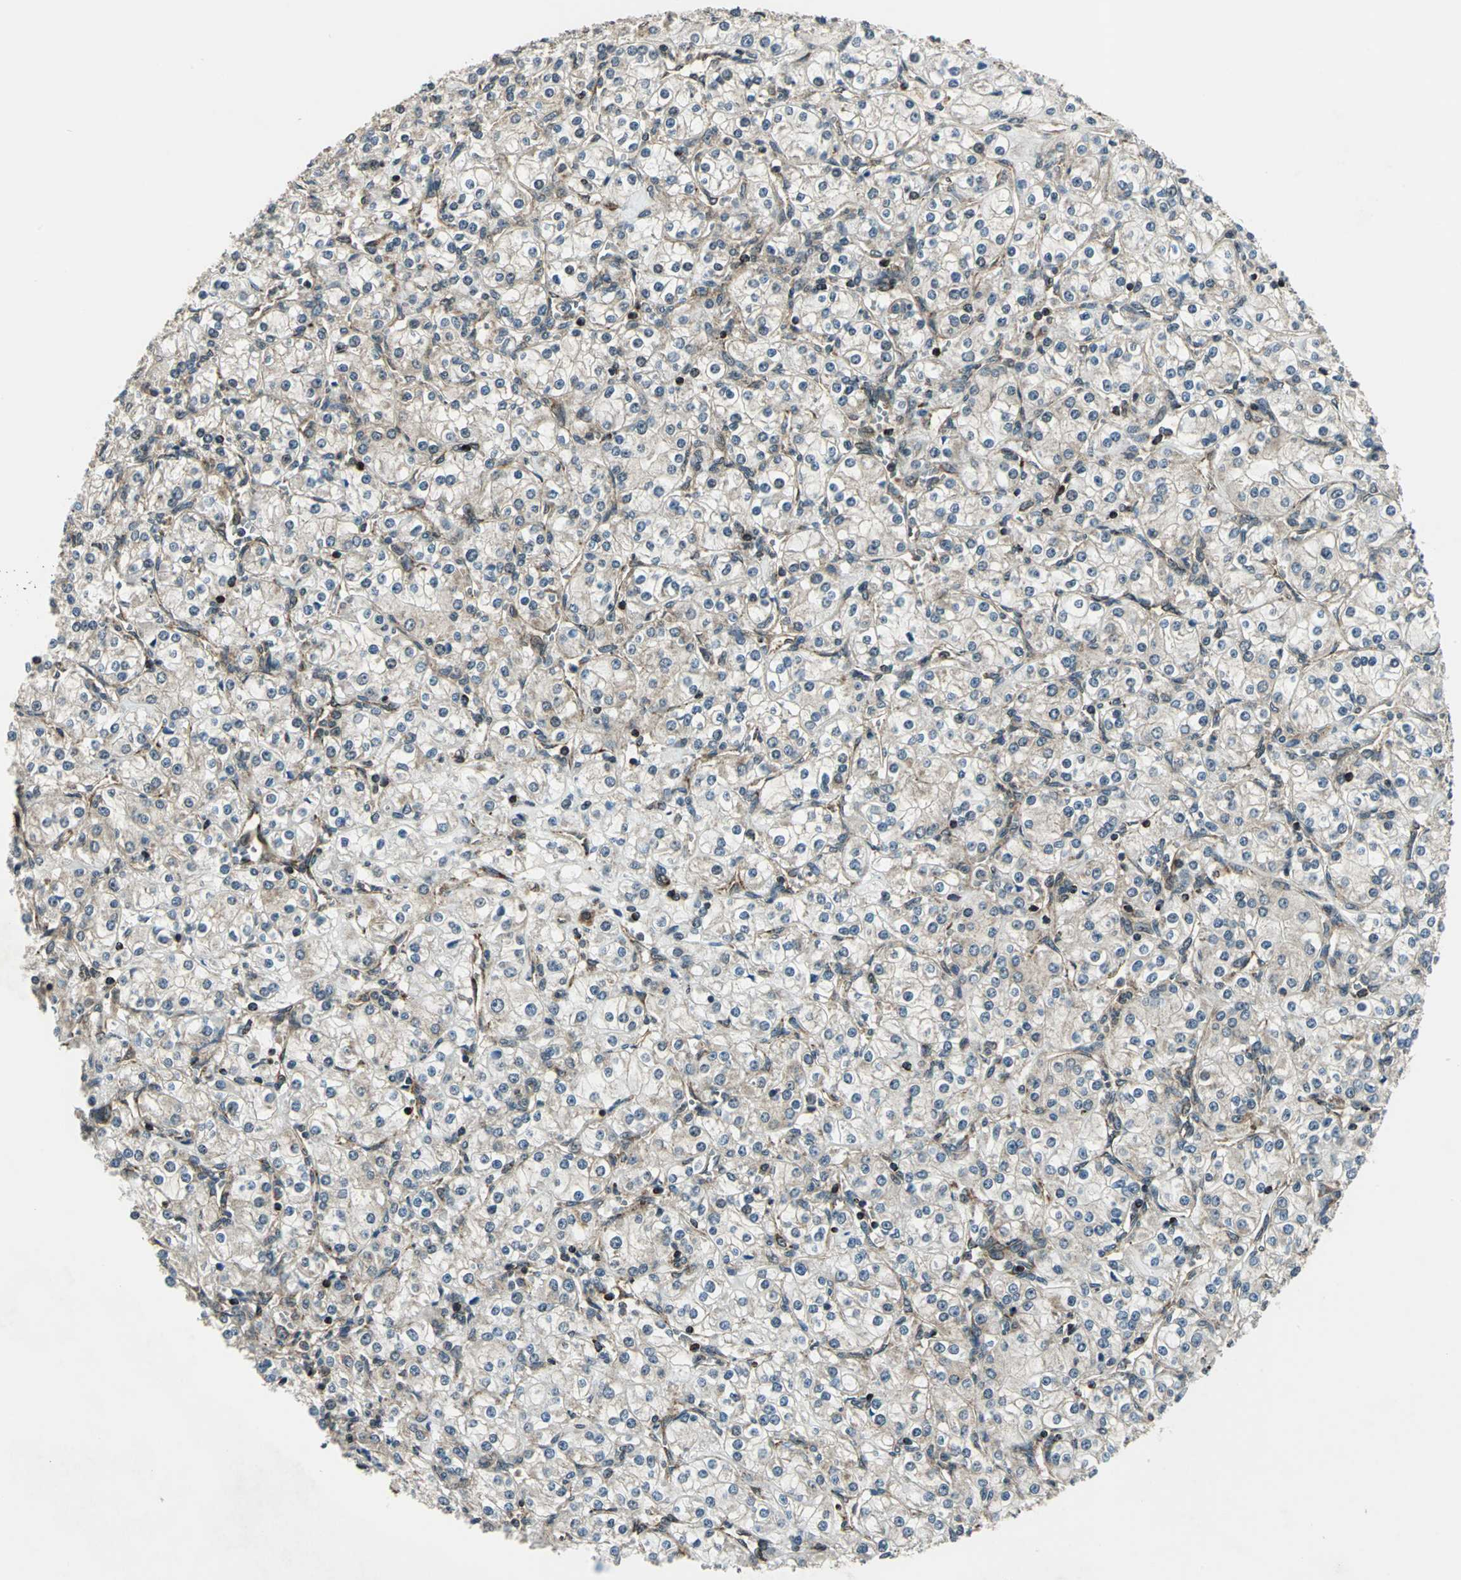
{"staining": {"intensity": "weak", "quantity": ">75%", "location": "cytoplasmic/membranous"}, "tissue": "renal cancer", "cell_type": "Tumor cells", "image_type": "cancer", "snomed": [{"axis": "morphology", "description": "Adenocarcinoma, NOS"}, {"axis": "topography", "description": "Kidney"}], "caption": "A brown stain labels weak cytoplasmic/membranous expression of a protein in human renal cancer tumor cells. (DAB = brown stain, brightfield microscopy at high magnification).", "gene": "NUDT2", "patient": {"sex": "male", "age": 77}}